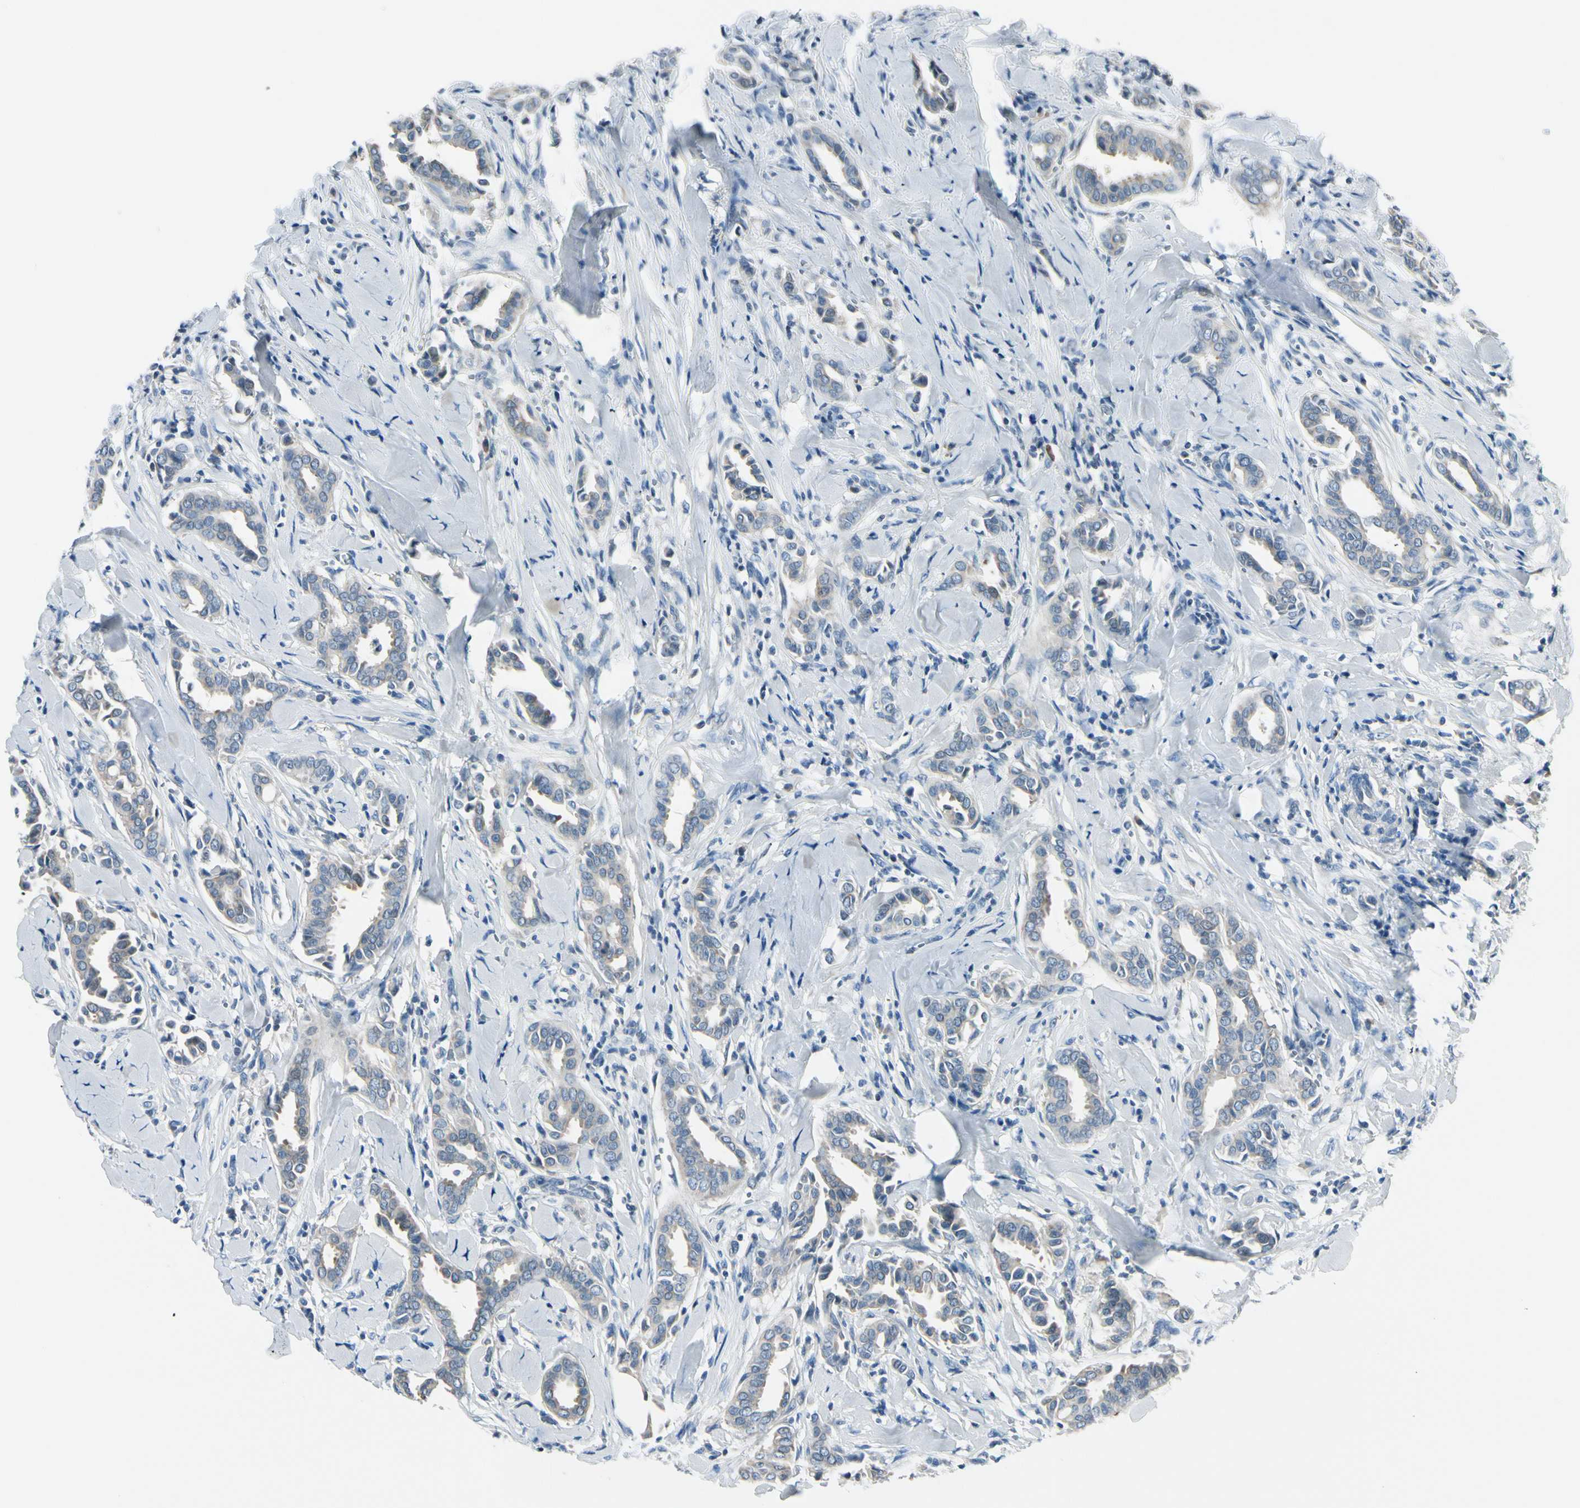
{"staining": {"intensity": "negative", "quantity": "none", "location": "none"}, "tissue": "head and neck cancer", "cell_type": "Tumor cells", "image_type": "cancer", "snomed": [{"axis": "morphology", "description": "Adenocarcinoma, NOS"}, {"axis": "topography", "description": "Salivary gland"}, {"axis": "topography", "description": "Head-Neck"}], "caption": "Tumor cells show no significant protein expression in head and neck adenocarcinoma. Brightfield microscopy of immunohistochemistry stained with DAB (3,3'-diaminobenzidine) (brown) and hematoxylin (blue), captured at high magnification.", "gene": "PEBP1", "patient": {"sex": "female", "age": 59}}